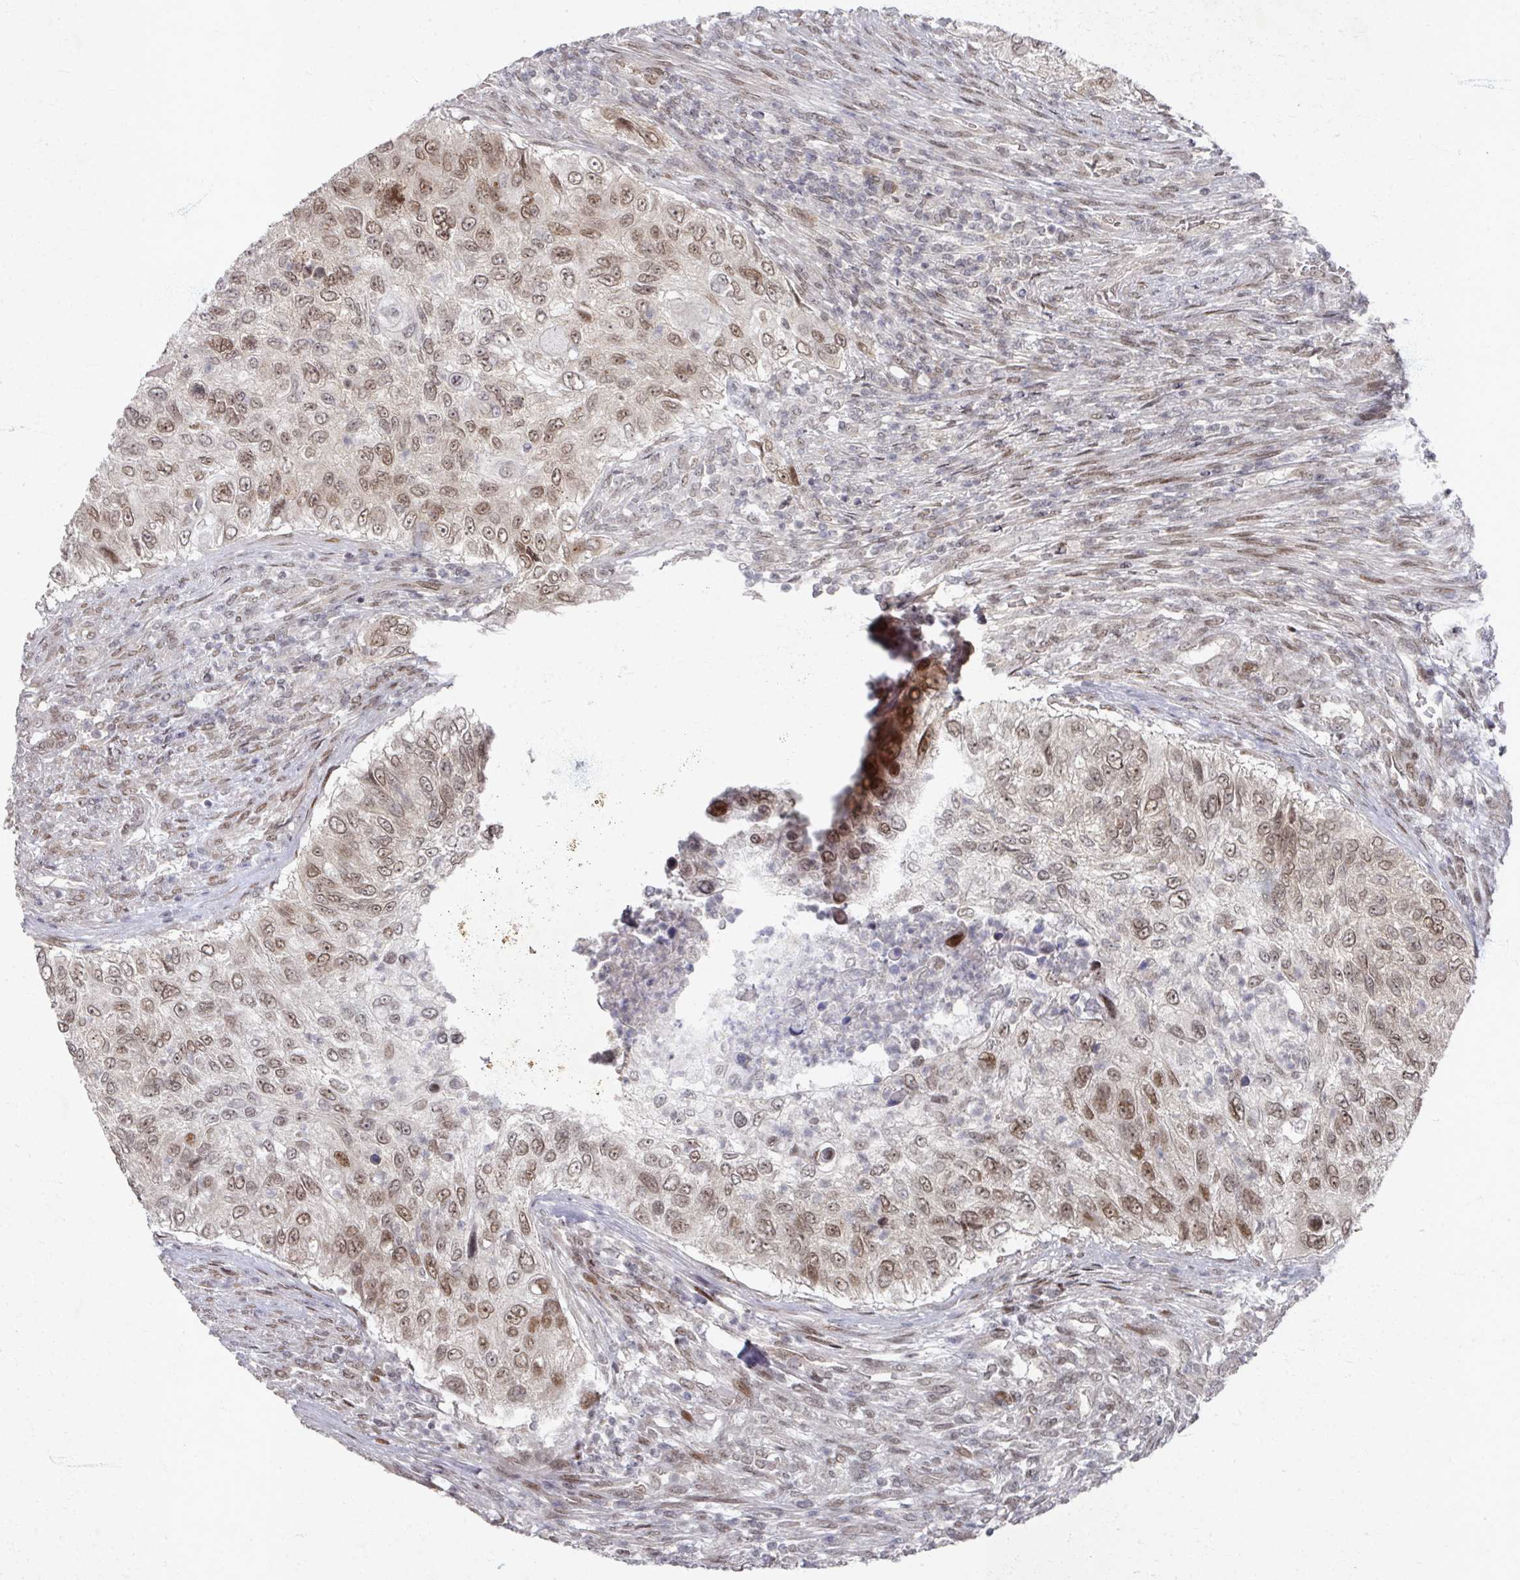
{"staining": {"intensity": "moderate", "quantity": ">75%", "location": "nuclear"}, "tissue": "urothelial cancer", "cell_type": "Tumor cells", "image_type": "cancer", "snomed": [{"axis": "morphology", "description": "Urothelial carcinoma, High grade"}, {"axis": "topography", "description": "Urinary bladder"}], "caption": "Protein staining of urothelial cancer tissue exhibits moderate nuclear positivity in about >75% of tumor cells.", "gene": "PSKH1", "patient": {"sex": "female", "age": 60}}